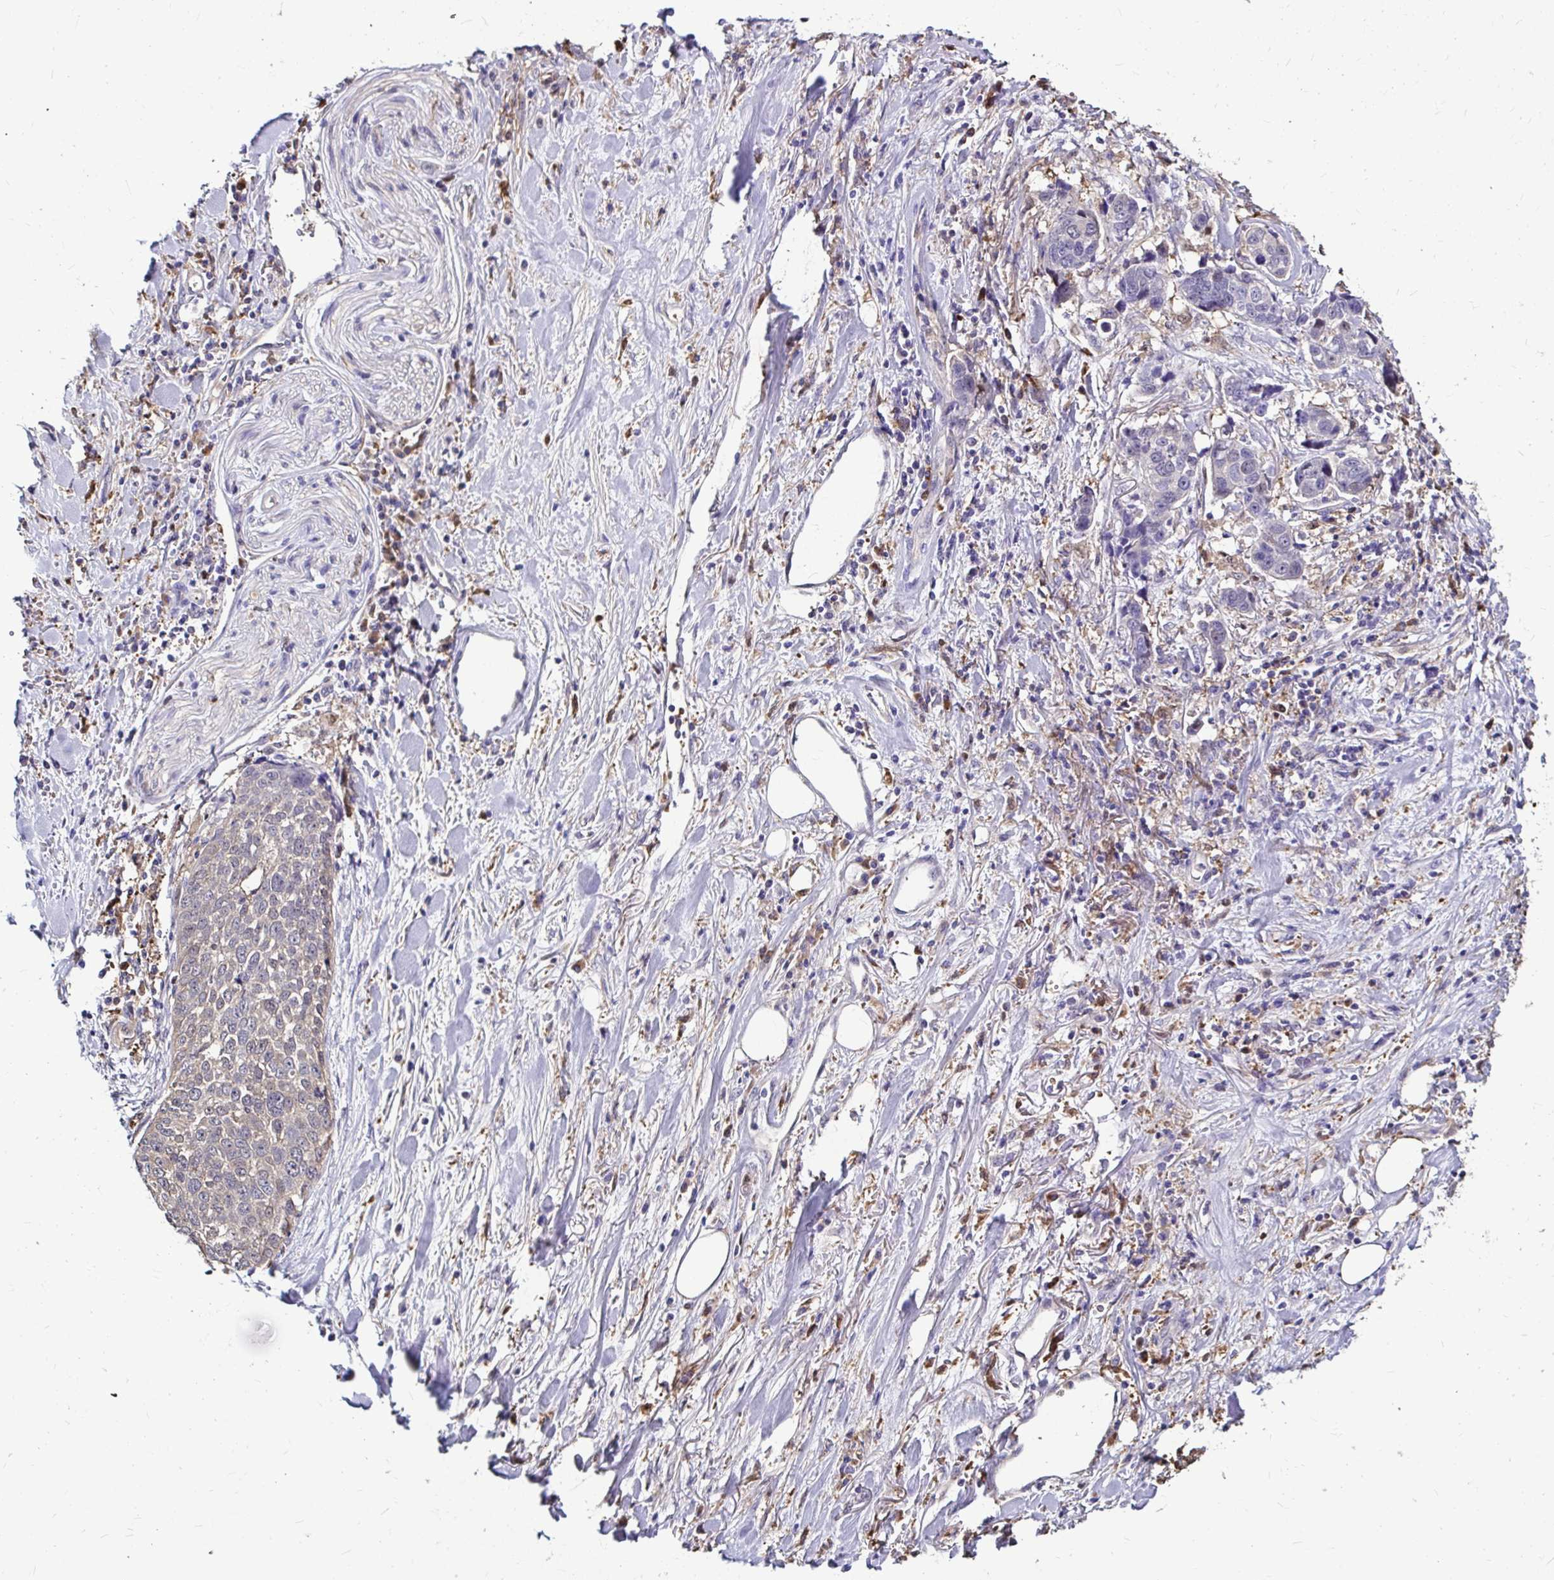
{"staining": {"intensity": "negative", "quantity": "none", "location": "none"}, "tissue": "lung cancer", "cell_type": "Tumor cells", "image_type": "cancer", "snomed": [{"axis": "morphology", "description": "Squamous cell carcinoma, NOS"}, {"axis": "topography", "description": "Lymph node"}, {"axis": "topography", "description": "Lung"}], "caption": "Immunohistochemical staining of lung cancer (squamous cell carcinoma) displays no significant positivity in tumor cells.", "gene": "IDH1", "patient": {"sex": "male", "age": 61}}